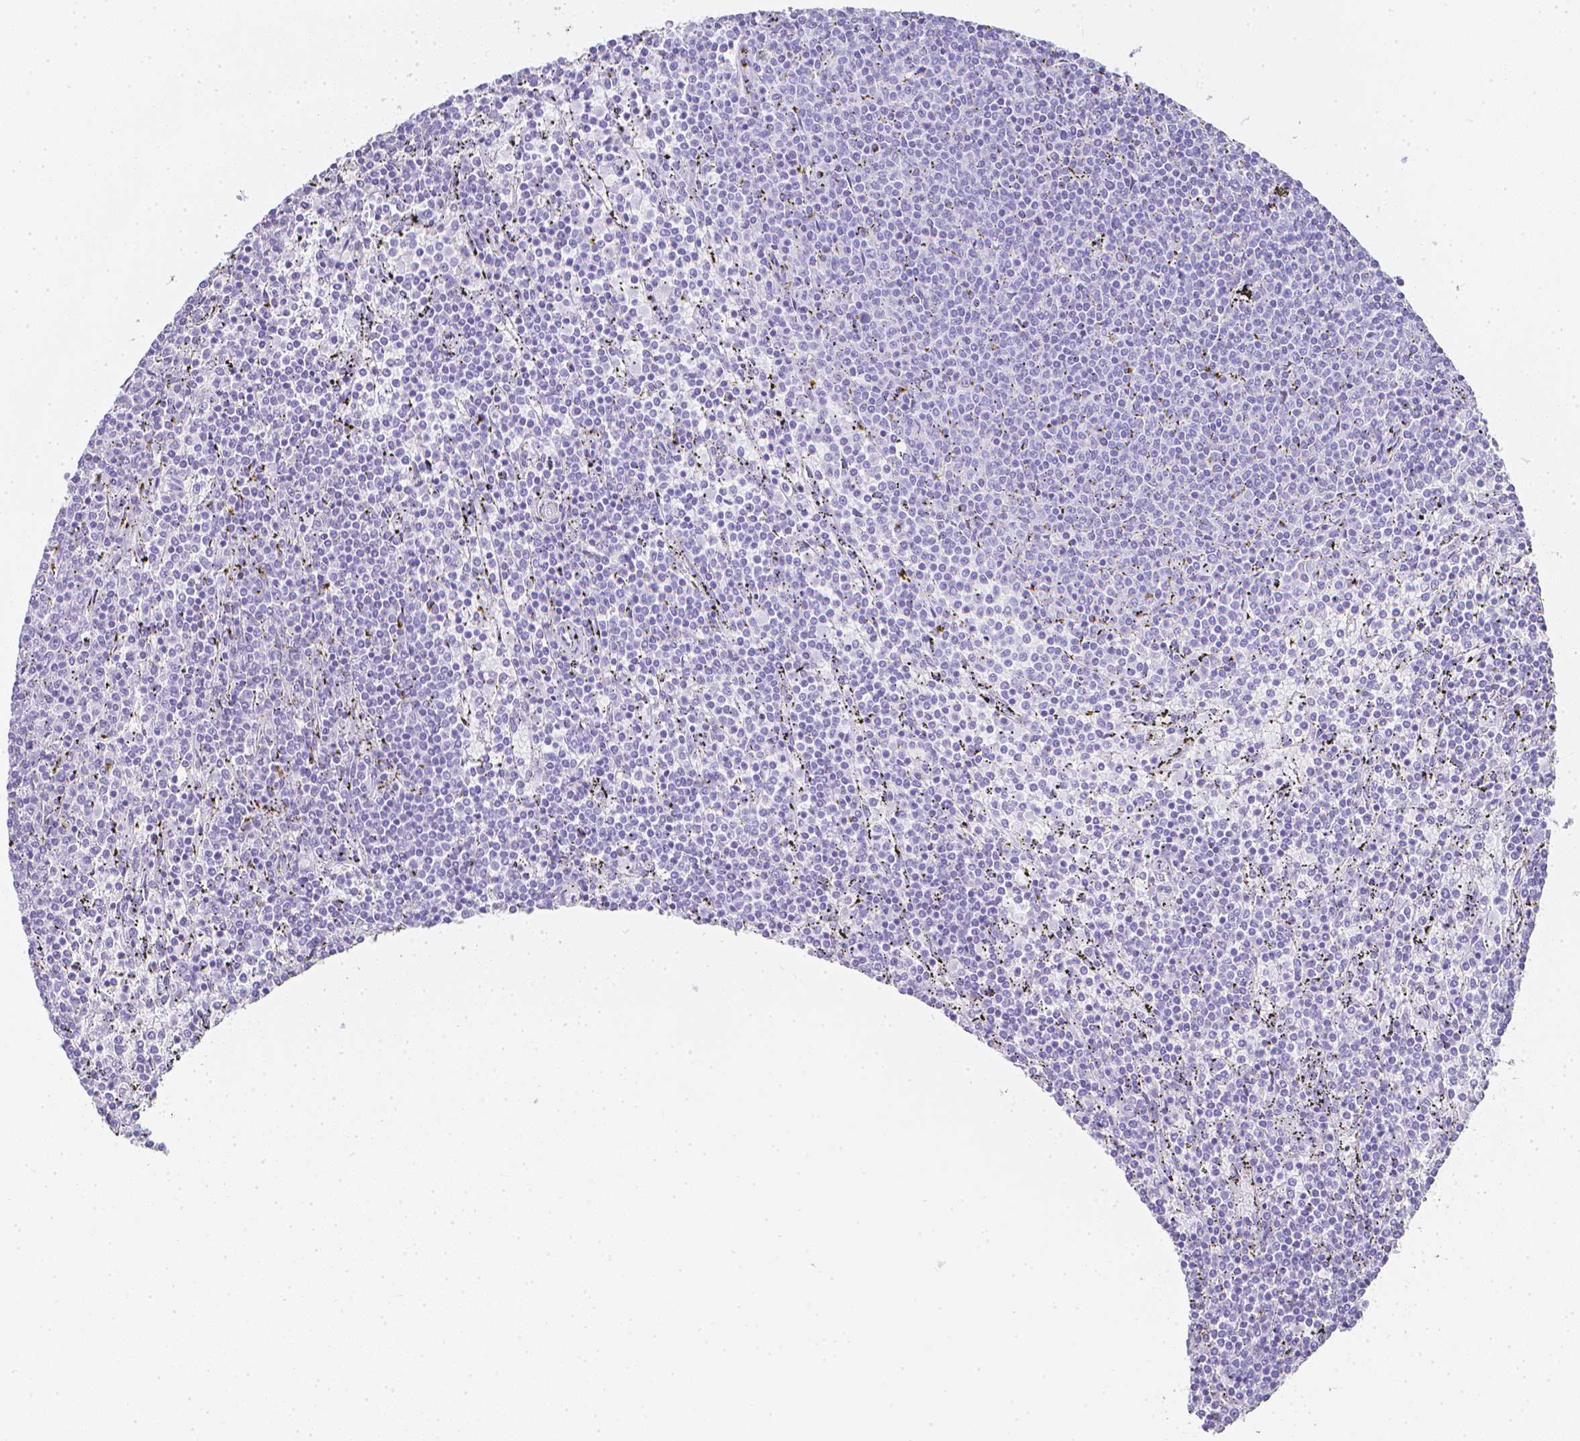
{"staining": {"intensity": "negative", "quantity": "none", "location": "none"}, "tissue": "lymphoma", "cell_type": "Tumor cells", "image_type": "cancer", "snomed": [{"axis": "morphology", "description": "Malignant lymphoma, non-Hodgkin's type, Low grade"}, {"axis": "topography", "description": "Spleen"}], "caption": "IHC histopathology image of neoplastic tissue: human low-grade malignant lymphoma, non-Hodgkin's type stained with DAB shows no significant protein staining in tumor cells. Nuclei are stained in blue.", "gene": "LGALS4", "patient": {"sex": "female", "age": 50}}